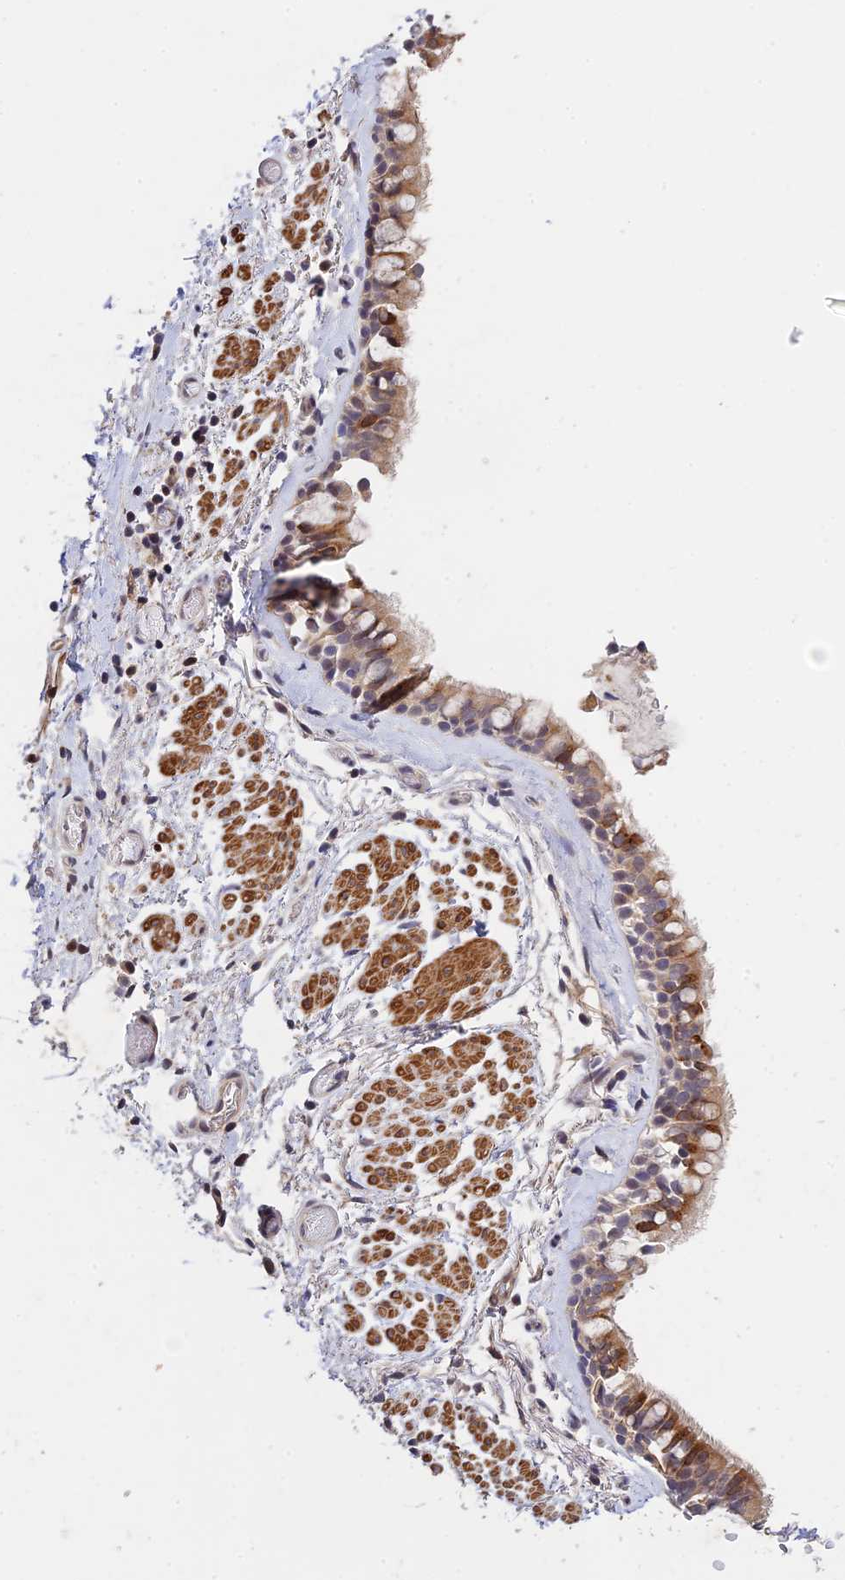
{"staining": {"intensity": "moderate", "quantity": ">75%", "location": "cytoplasmic/membranous"}, "tissue": "bronchus", "cell_type": "Respiratory epithelial cells", "image_type": "normal", "snomed": [{"axis": "morphology", "description": "Normal tissue, NOS"}, {"axis": "topography", "description": "Bronchus"}], "caption": "A photomicrograph of bronchus stained for a protein exhibits moderate cytoplasmic/membranous brown staining in respiratory epithelial cells.", "gene": "CWH43", "patient": {"sex": "male", "age": 65}}